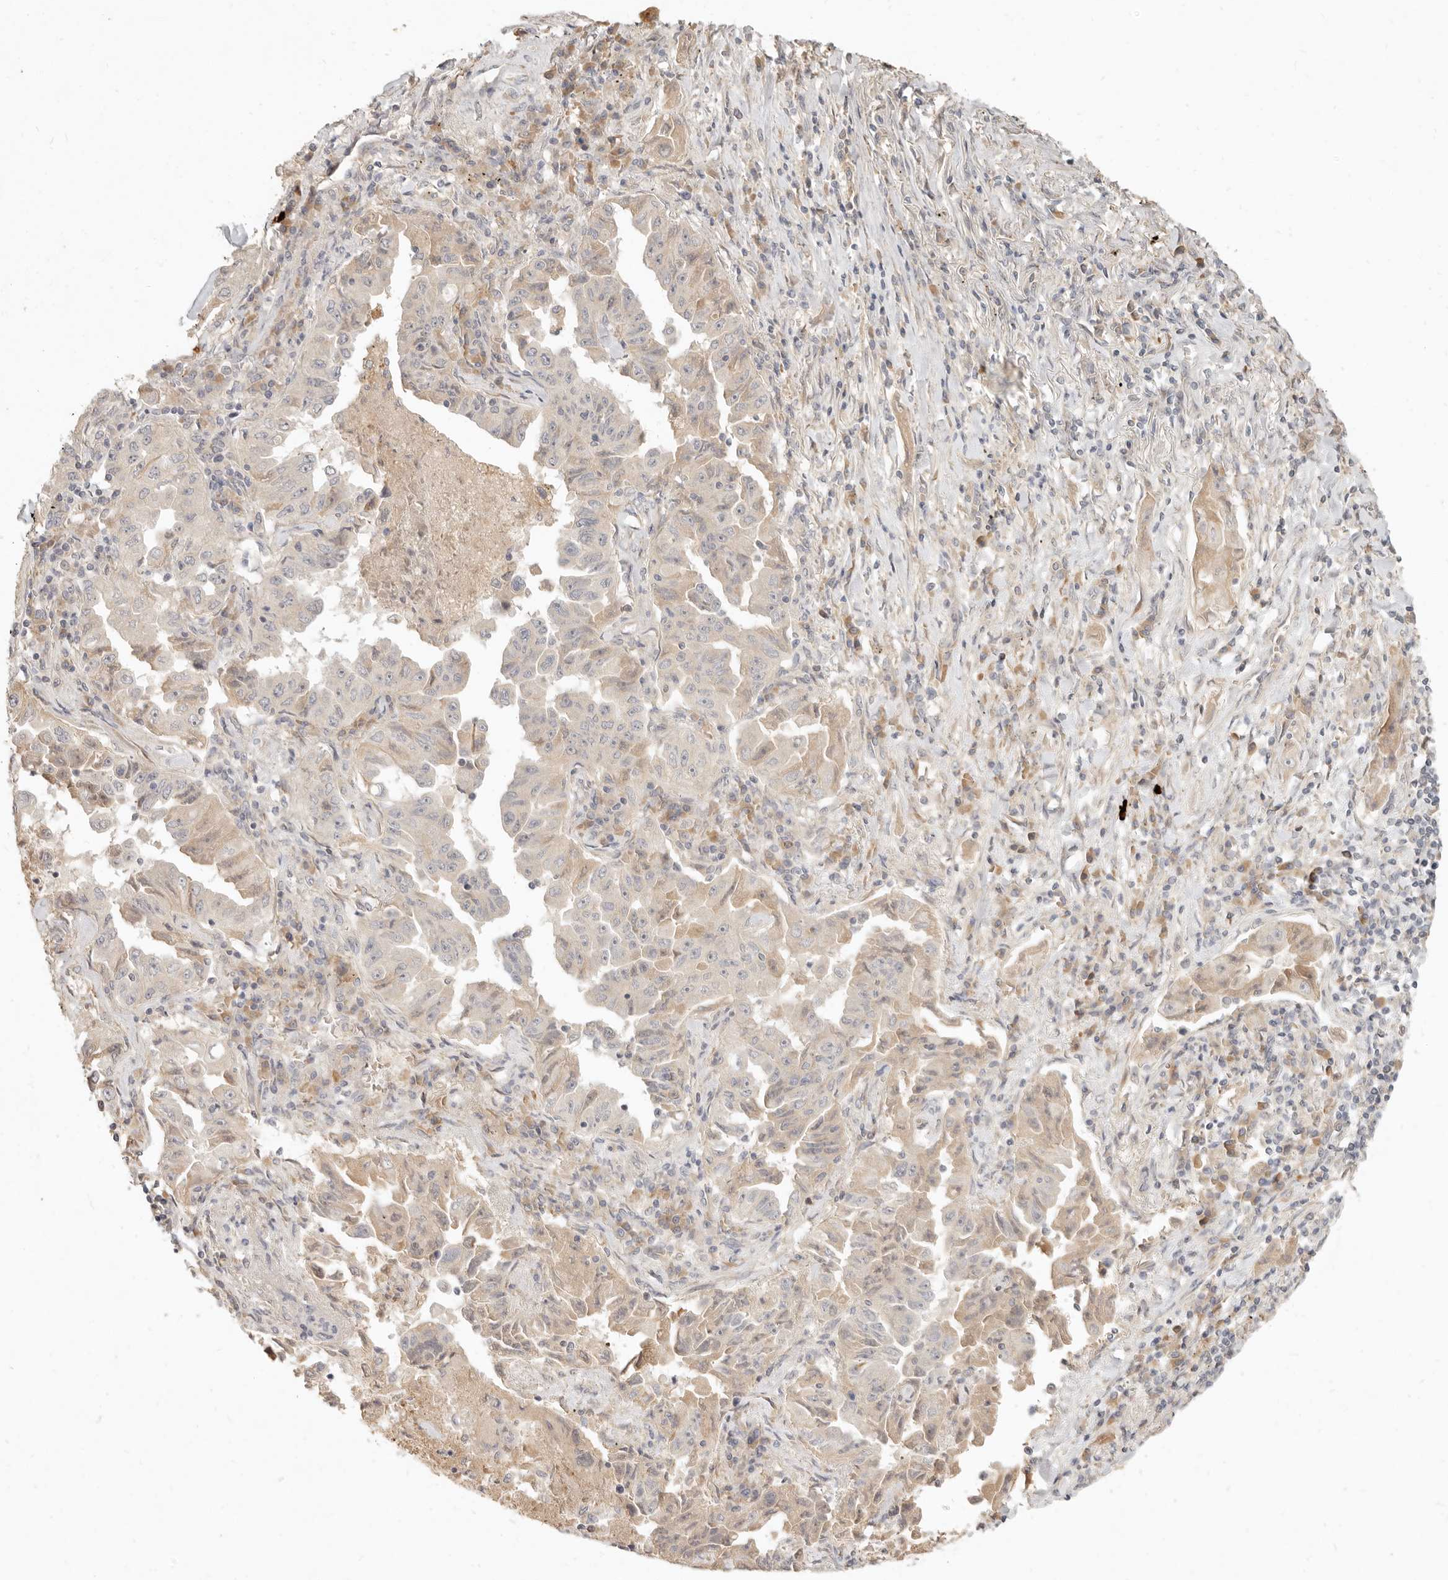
{"staining": {"intensity": "weak", "quantity": "<25%", "location": "cytoplasmic/membranous"}, "tissue": "lung cancer", "cell_type": "Tumor cells", "image_type": "cancer", "snomed": [{"axis": "morphology", "description": "Adenocarcinoma, NOS"}, {"axis": "topography", "description": "Lung"}], "caption": "Tumor cells show no significant positivity in lung cancer.", "gene": "UBXN11", "patient": {"sex": "female", "age": 51}}